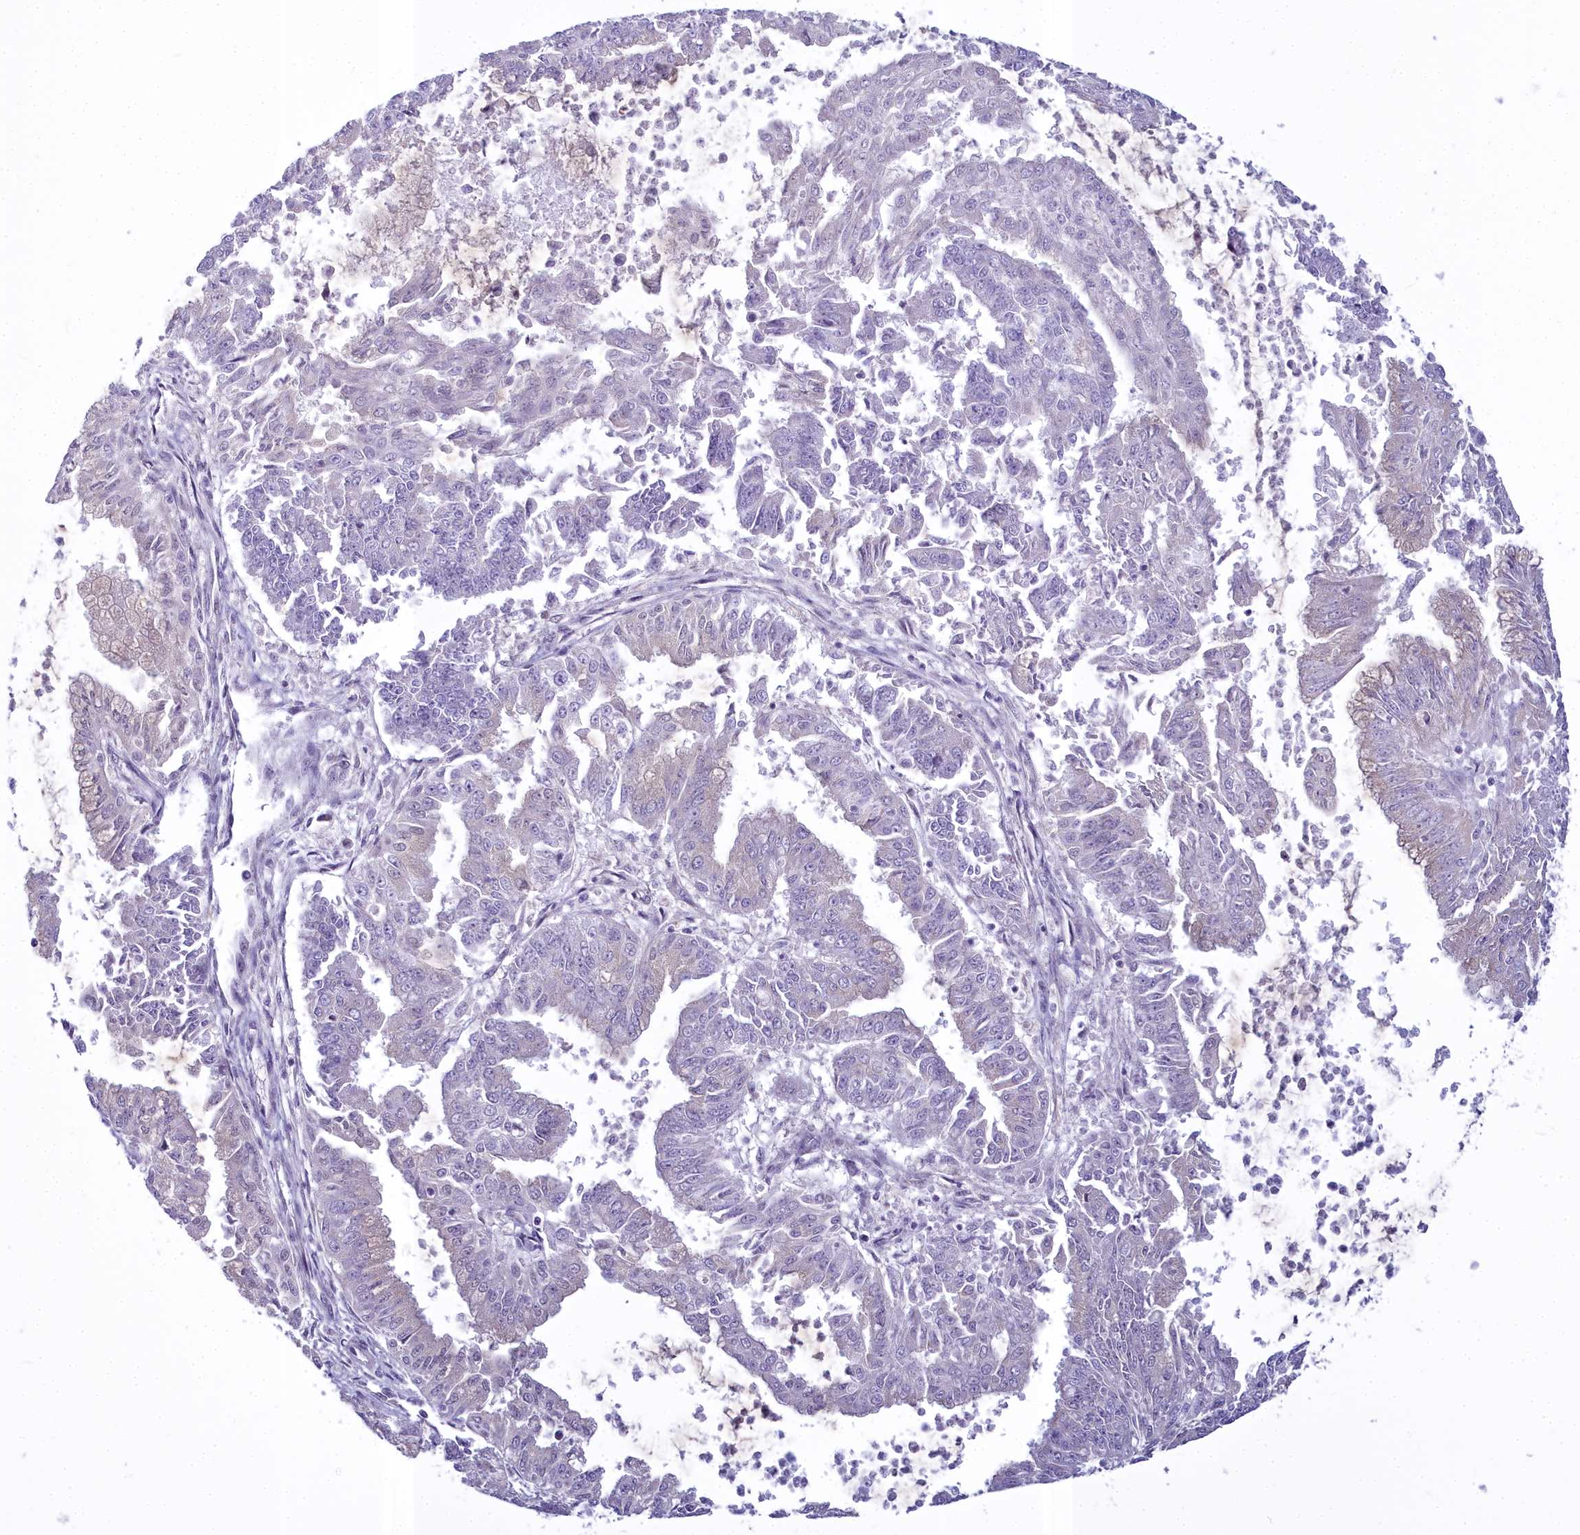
{"staining": {"intensity": "negative", "quantity": "none", "location": "none"}, "tissue": "endometrial cancer", "cell_type": "Tumor cells", "image_type": "cancer", "snomed": [{"axis": "morphology", "description": "Adenocarcinoma, NOS"}, {"axis": "topography", "description": "Endometrium"}], "caption": "The image demonstrates no significant positivity in tumor cells of endometrial adenocarcinoma.", "gene": "WDPCP", "patient": {"sex": "female", "age": 73}}